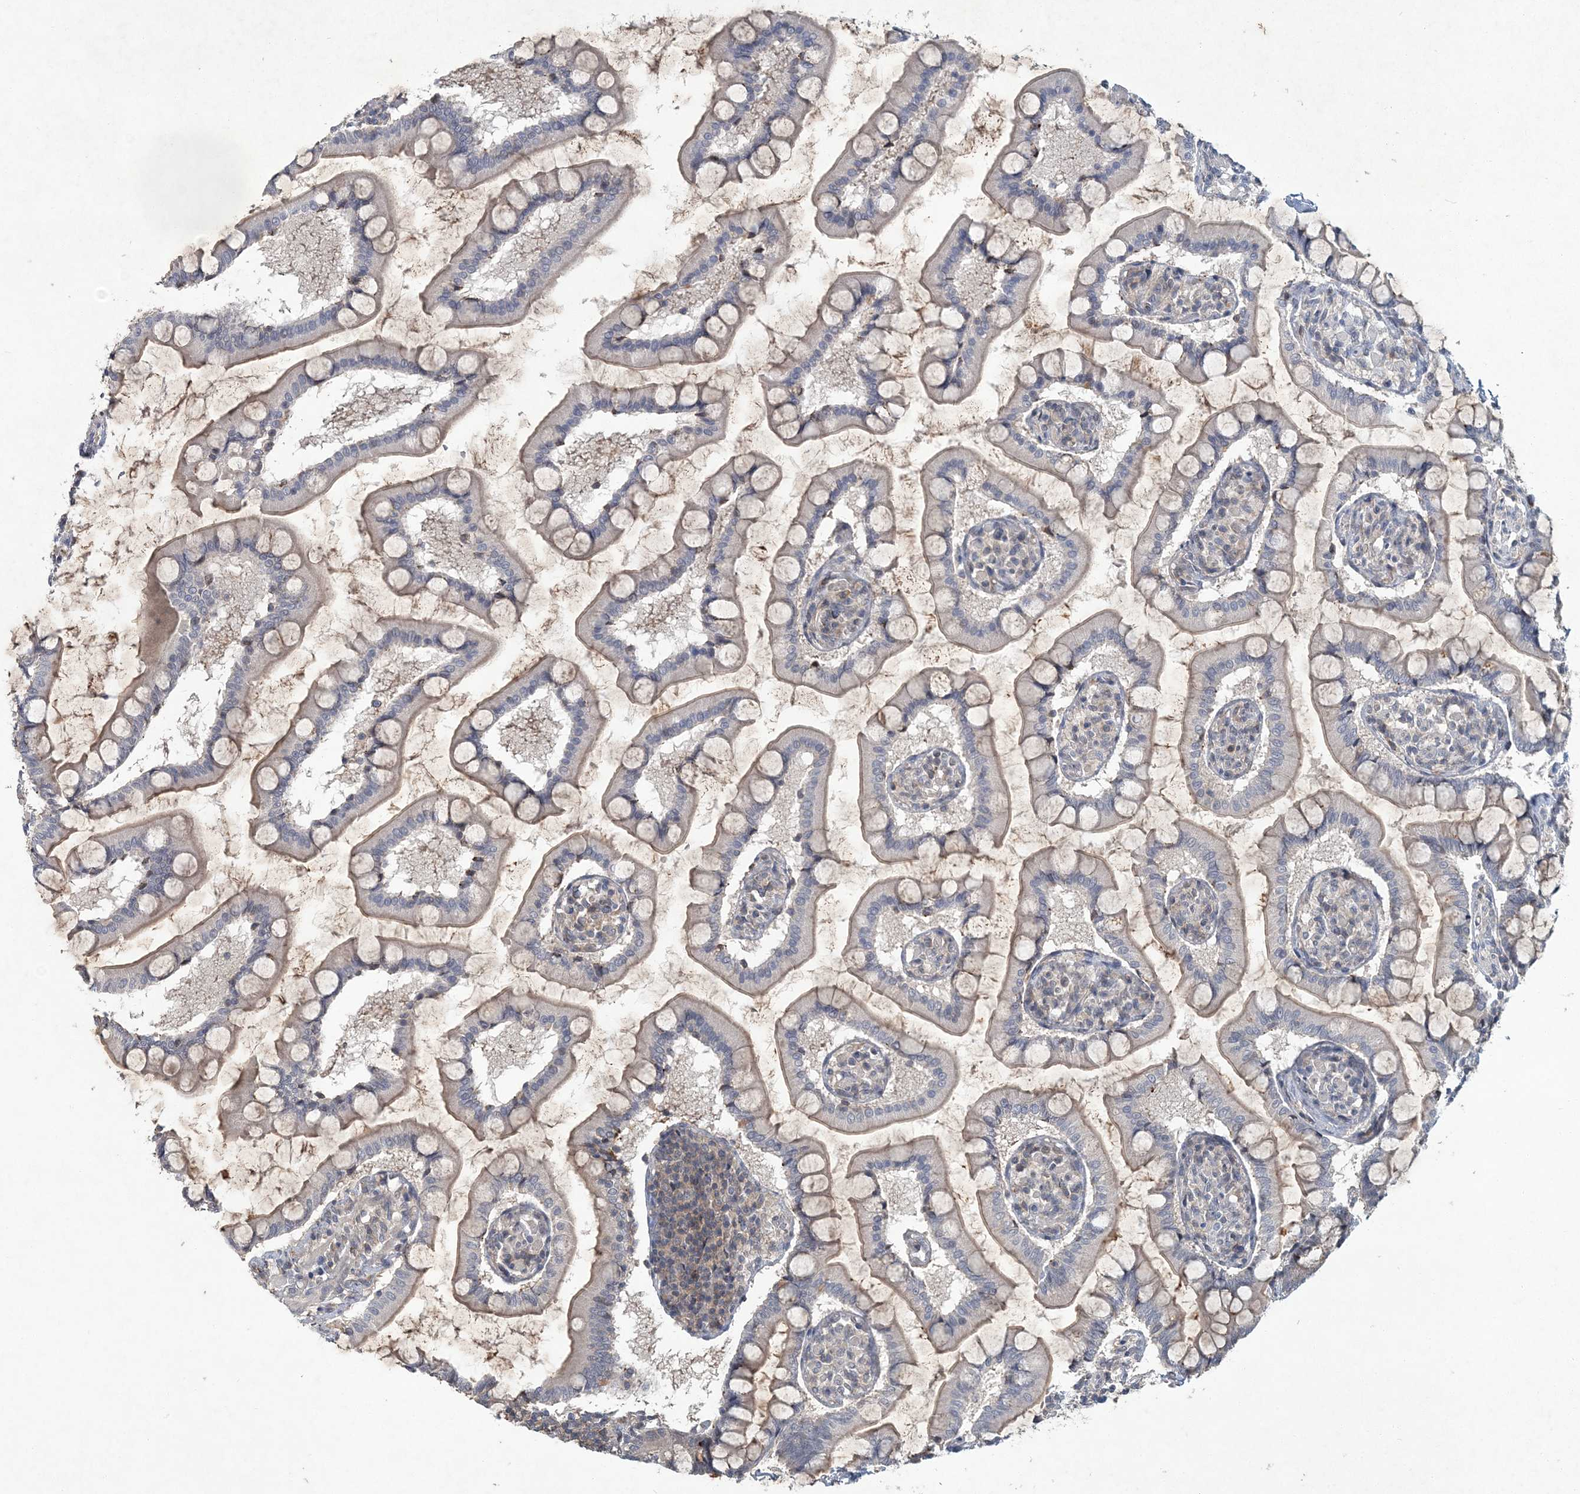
{"staining": {"intensity": "moderate", "quantity": "25%-75%", "location": "cytoplasmic/membranous"}, "tissue": "small intestine", "cell_type": "Glandular cells", "image_type": "normal", "snomed": [{"axis": "morphology", "description": "Normal tissue, NOS"}, {"axis": "topography", "description": "Small intestine"}], "caption": "Small intestine stained for a protein displays moderate cytoplasmic/membranous positivity in glandular cells. The protein of interest is shown in brown color, while the nuclei are stained blue.", "gene": "RNF25", "patient": {"sex": "male", "age": 41}}